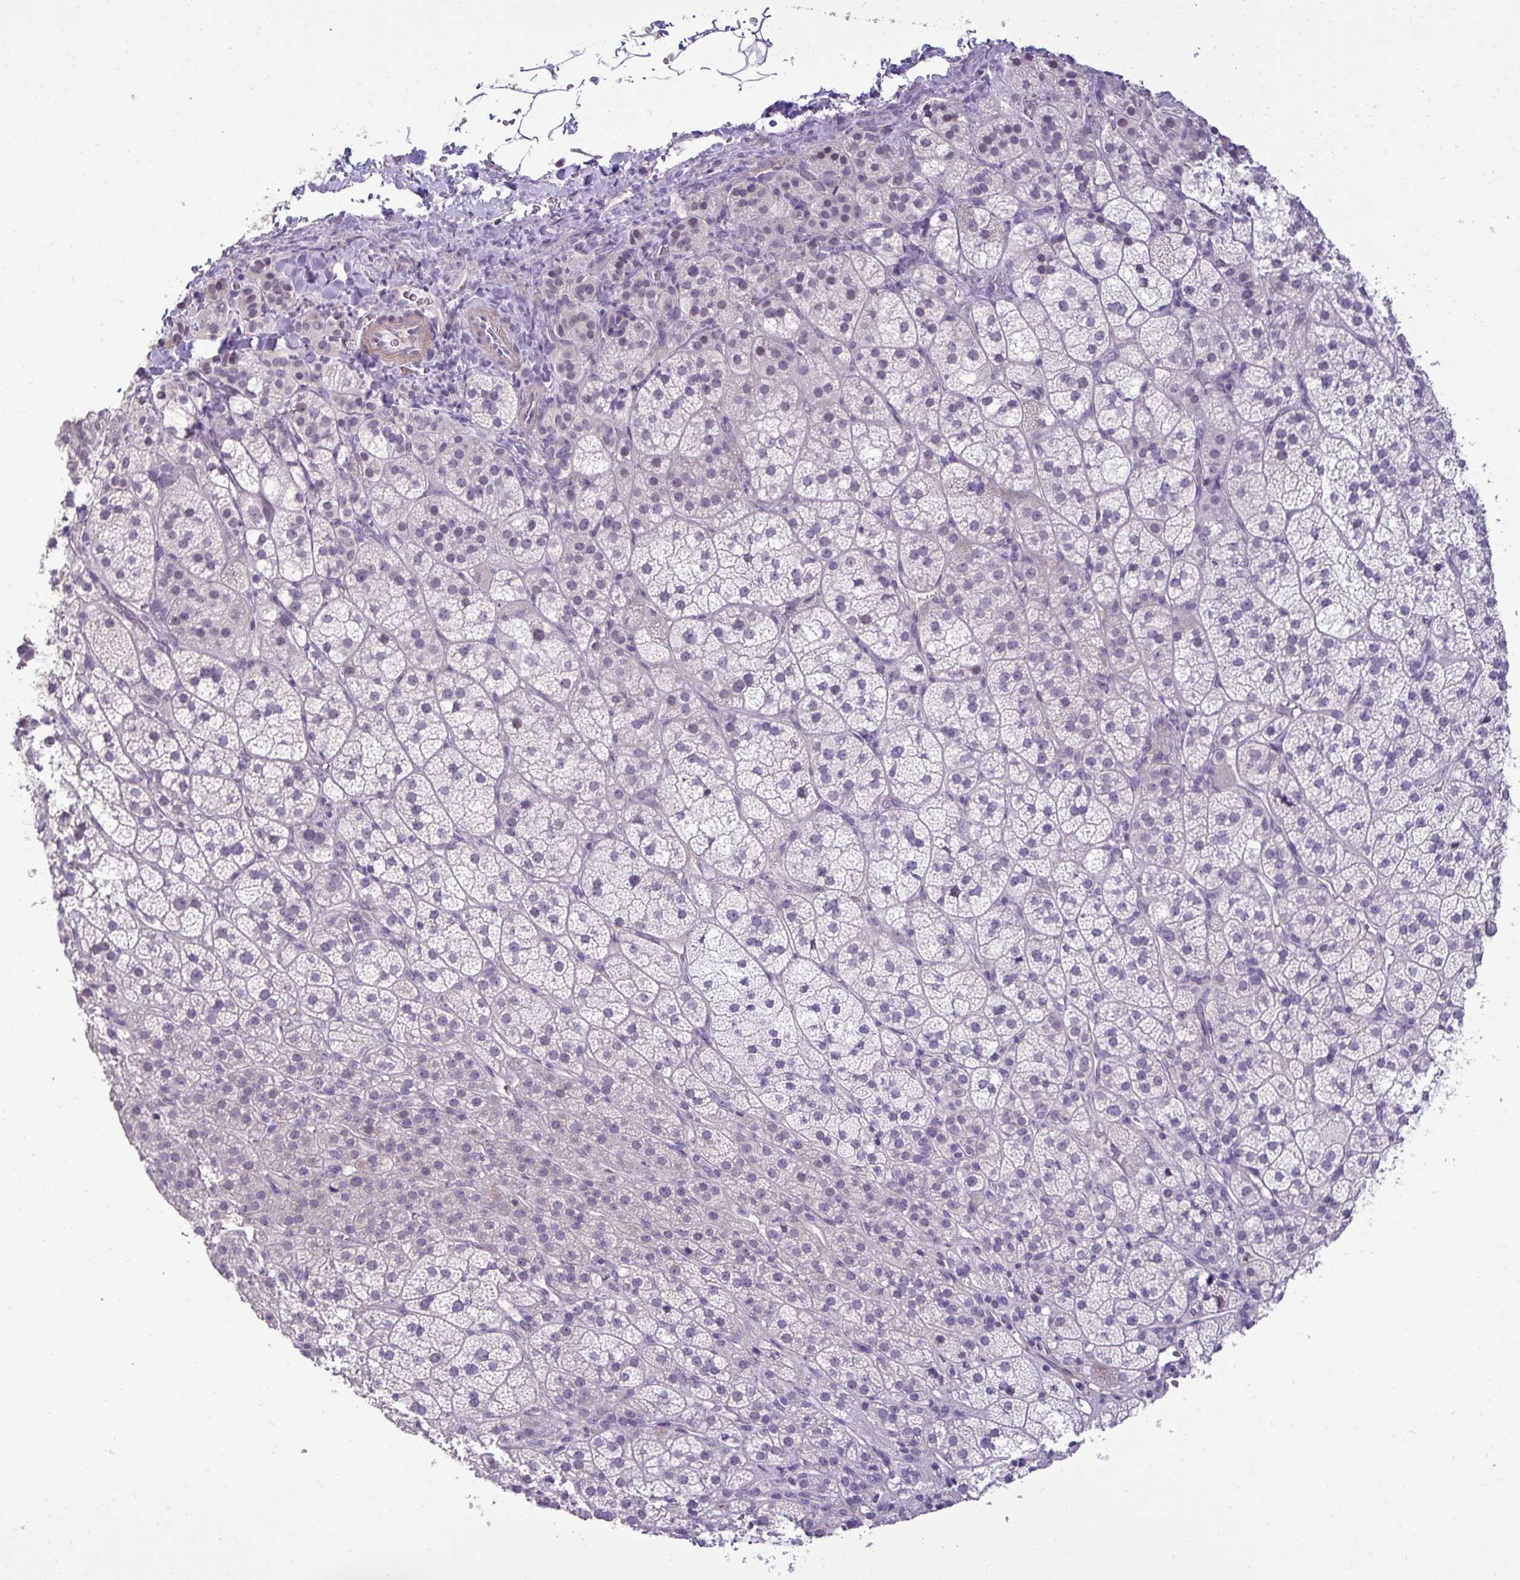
{"staining": {"intensity": "negative", "quantity": "none", "location": "none"}, "tissue": "adrenal gland", "cell_type": "Glandular cells", "image_type": "normal", "snomed": [{"axis": "morphology", "description": "Normal tissue, NOS"}, {"axis": "topography", "description": "Adrenal gland"}], "caption": "Glandular cells show no significant positivity in benign adrenal gland. (Immunohistochemistry (ihc), brightfield microscopy, high magnification).", "gene": "SLC30A3", "patient": {"sex": "female", "age": 60}}